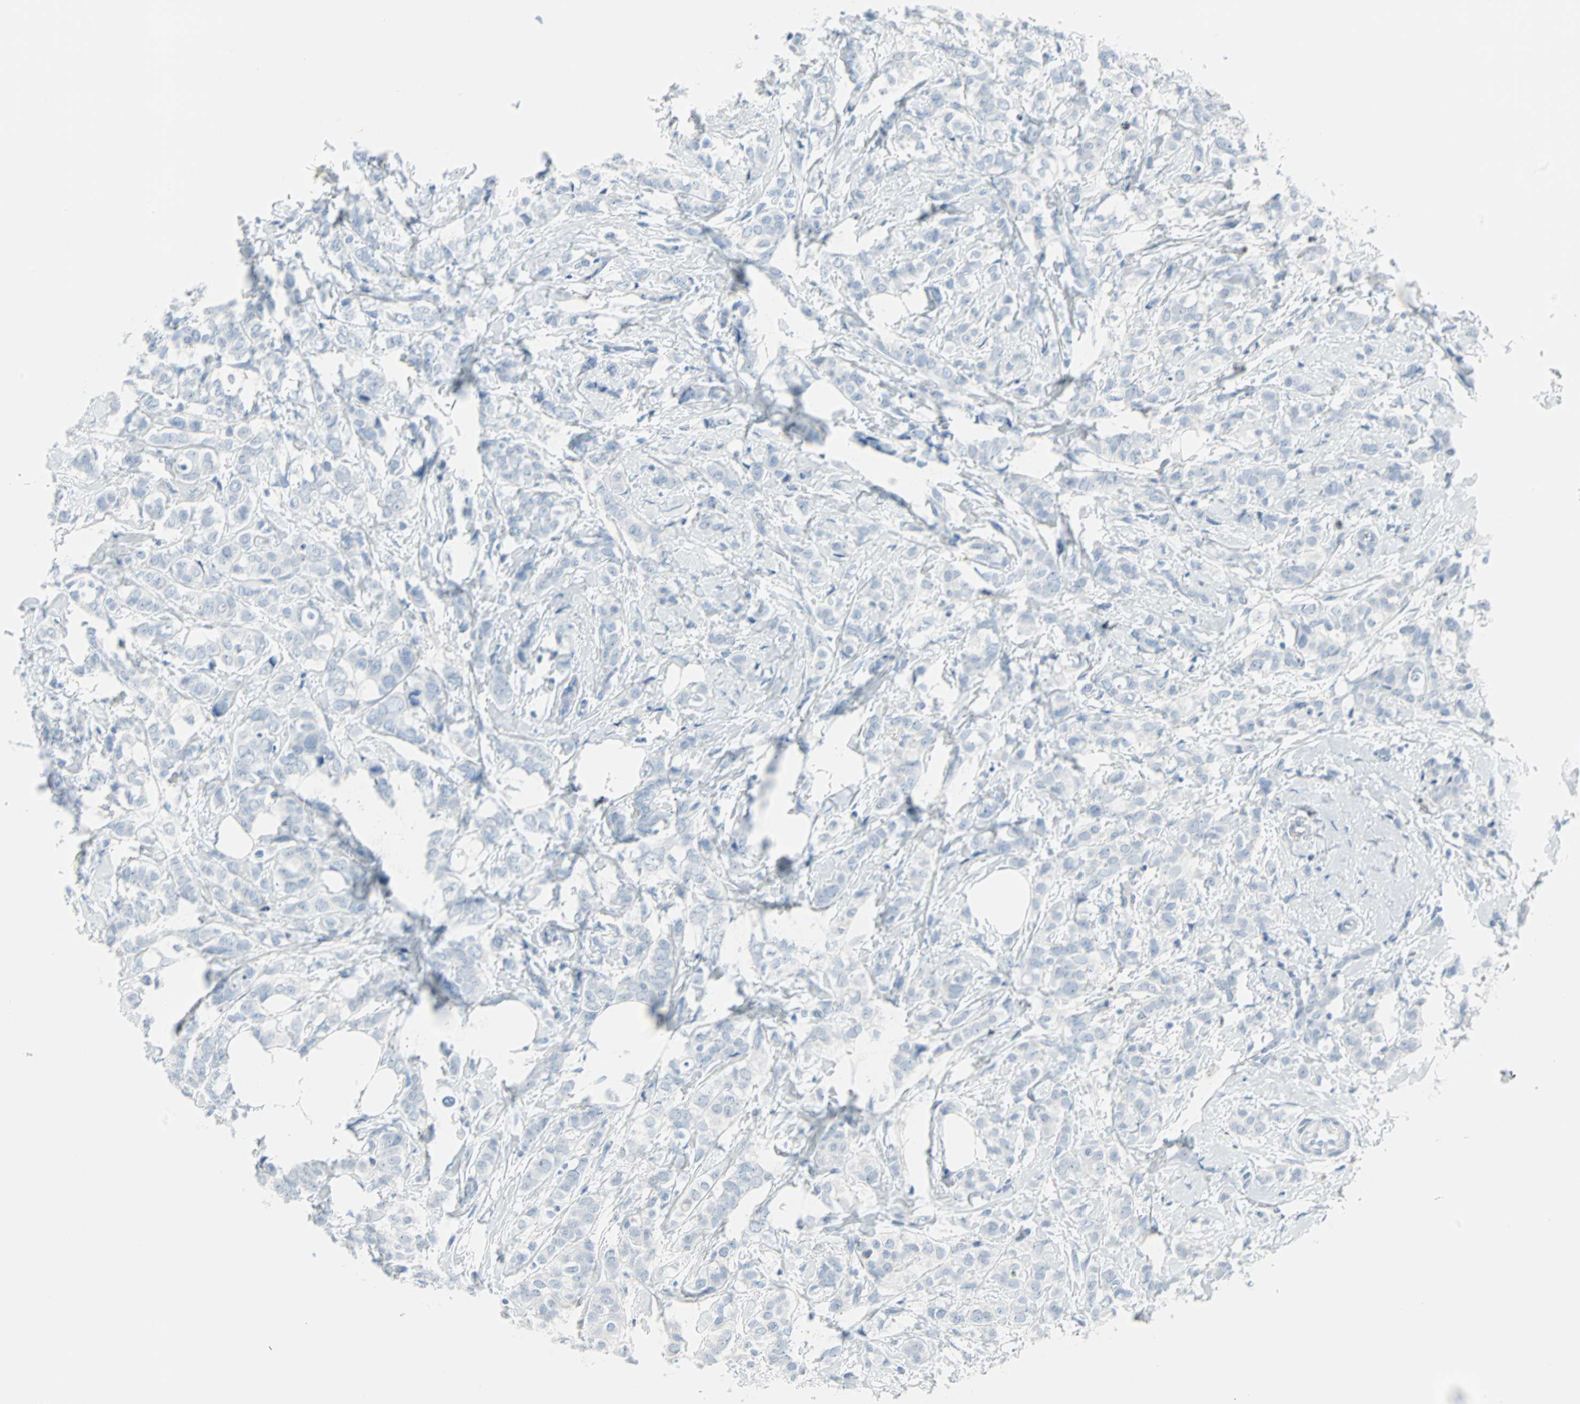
{"staining": {"intensity": "negative", "quantity": "none", "location": "none"}, "tissue": "breast cancer", "cell_type": "Tumor cells", "image_type": "cancer", "snomed": [{"axis": "morphology", "description": "Lobular carcinoma"}, {"axis": "topography", "description": "Breast"}], "caption": "This is a micrograph of IHC staining of breast cancer (lobular carcinoma), which shows no expression in tumor cells. Brightfield microscopy of immunohistochemistry (IHC) stained with DAB (3,3'-diaminobenzidine) (brown) and hematoxylin (blue), captured at high magnification.", "gene": "STX1A", "patient": {"sex": "female", "age": 60}}